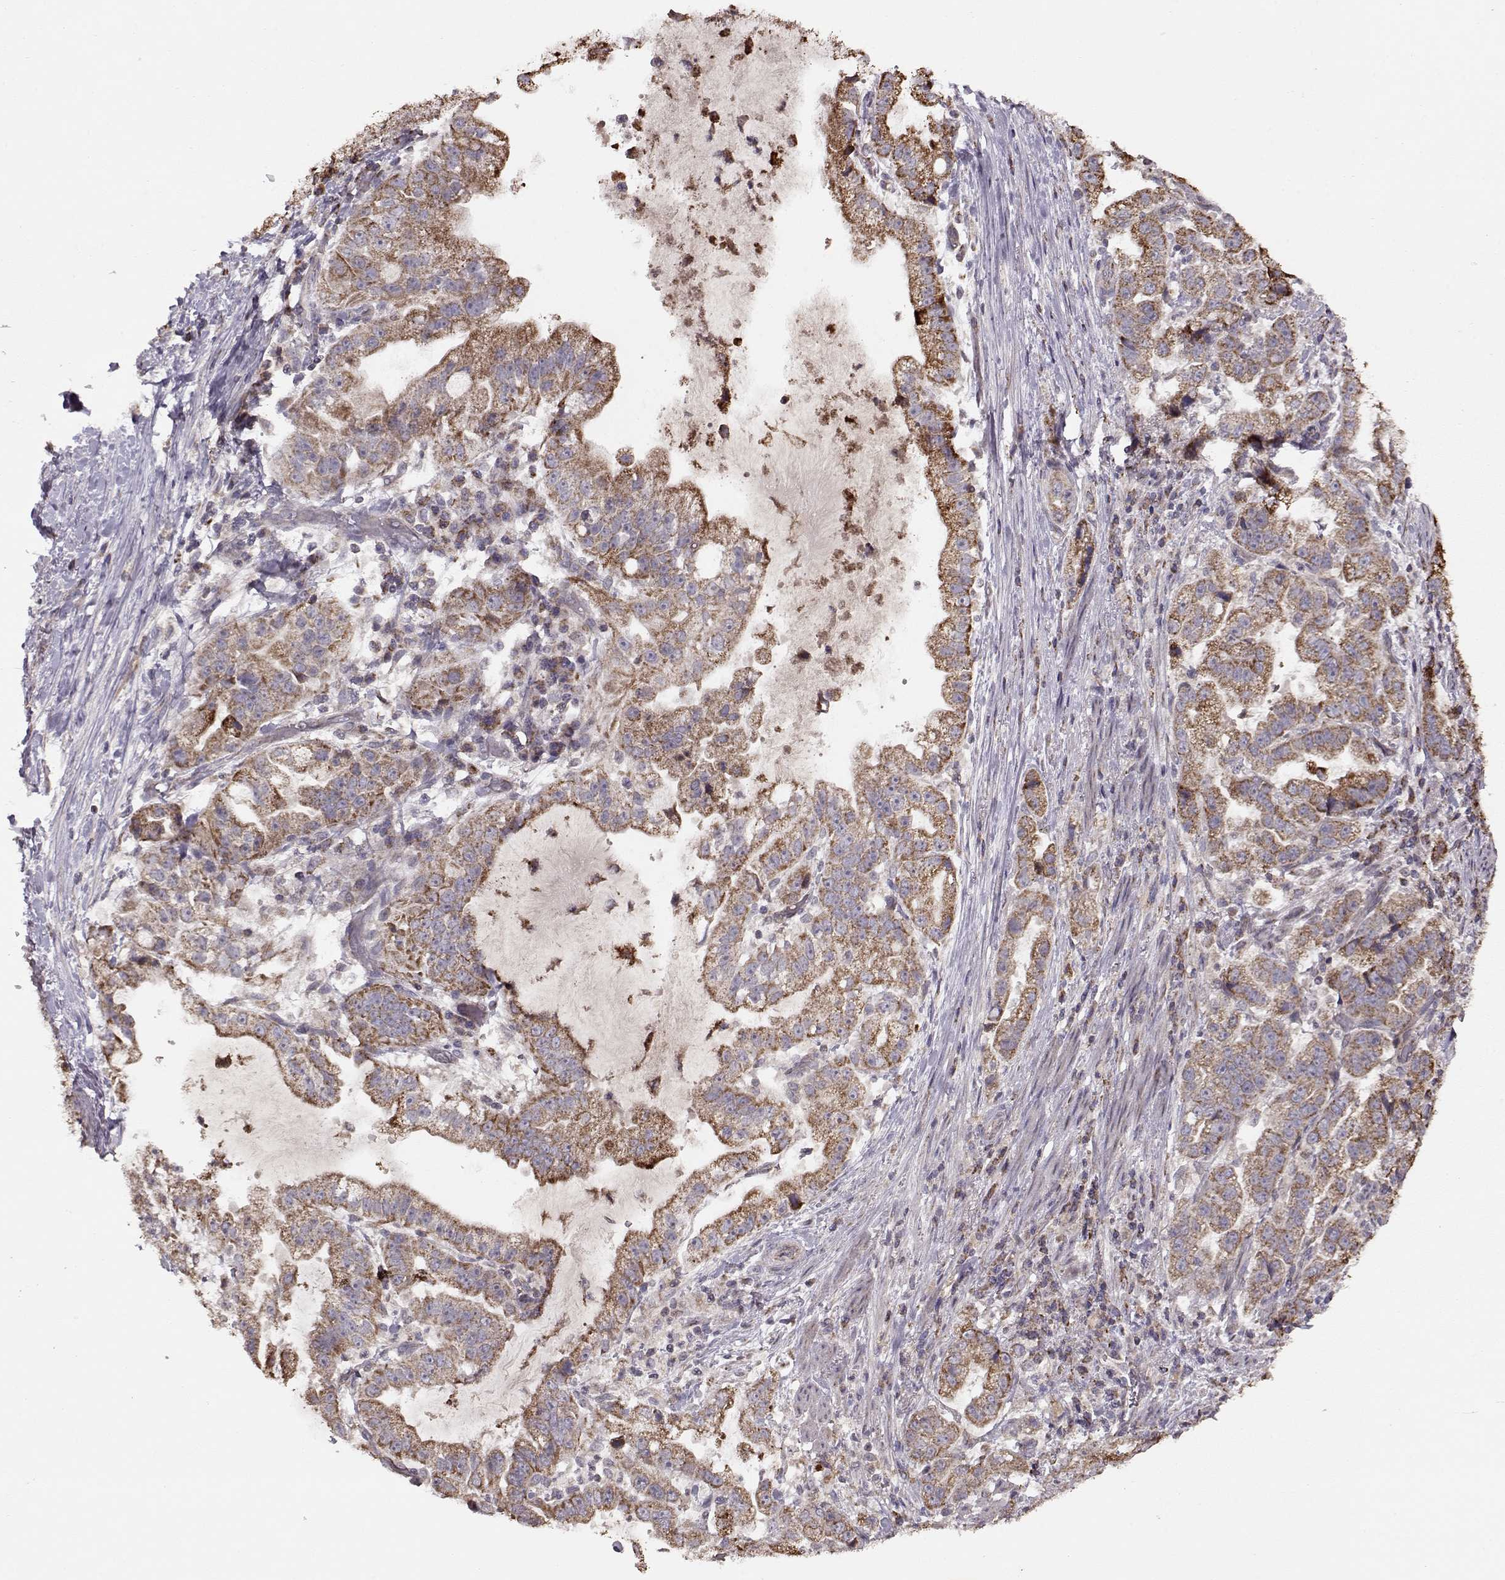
{"staining": {"intensity": "moderate", "quantity": ">75%", "location": "cytoplasmic/membranous"}, "tissue": "stomach cancer", "cell_type": "Tumor cells", "image_type": "cancer", "snomed": [{"axis": "morphology", "description": "Adenocarcinoma, NOS"}, {"axis": "topography", "description": "Stomach"}], "caption": "DAB (3,3'-diaminobenzidine) immunohistochemical staining of adenocarcinoma (stomach) reveals moderate cytoplasmic/membranous protein staining in approximately >75% of tumor cells. The staining is performed using DAB (3,3'-diaminobenzidine) brown chromogen to label protein expression. The nuclei are counter-stained blue using hematoxylin.", "gene": "CMTM3", "patient": {"sex": "male", "age": 59}}